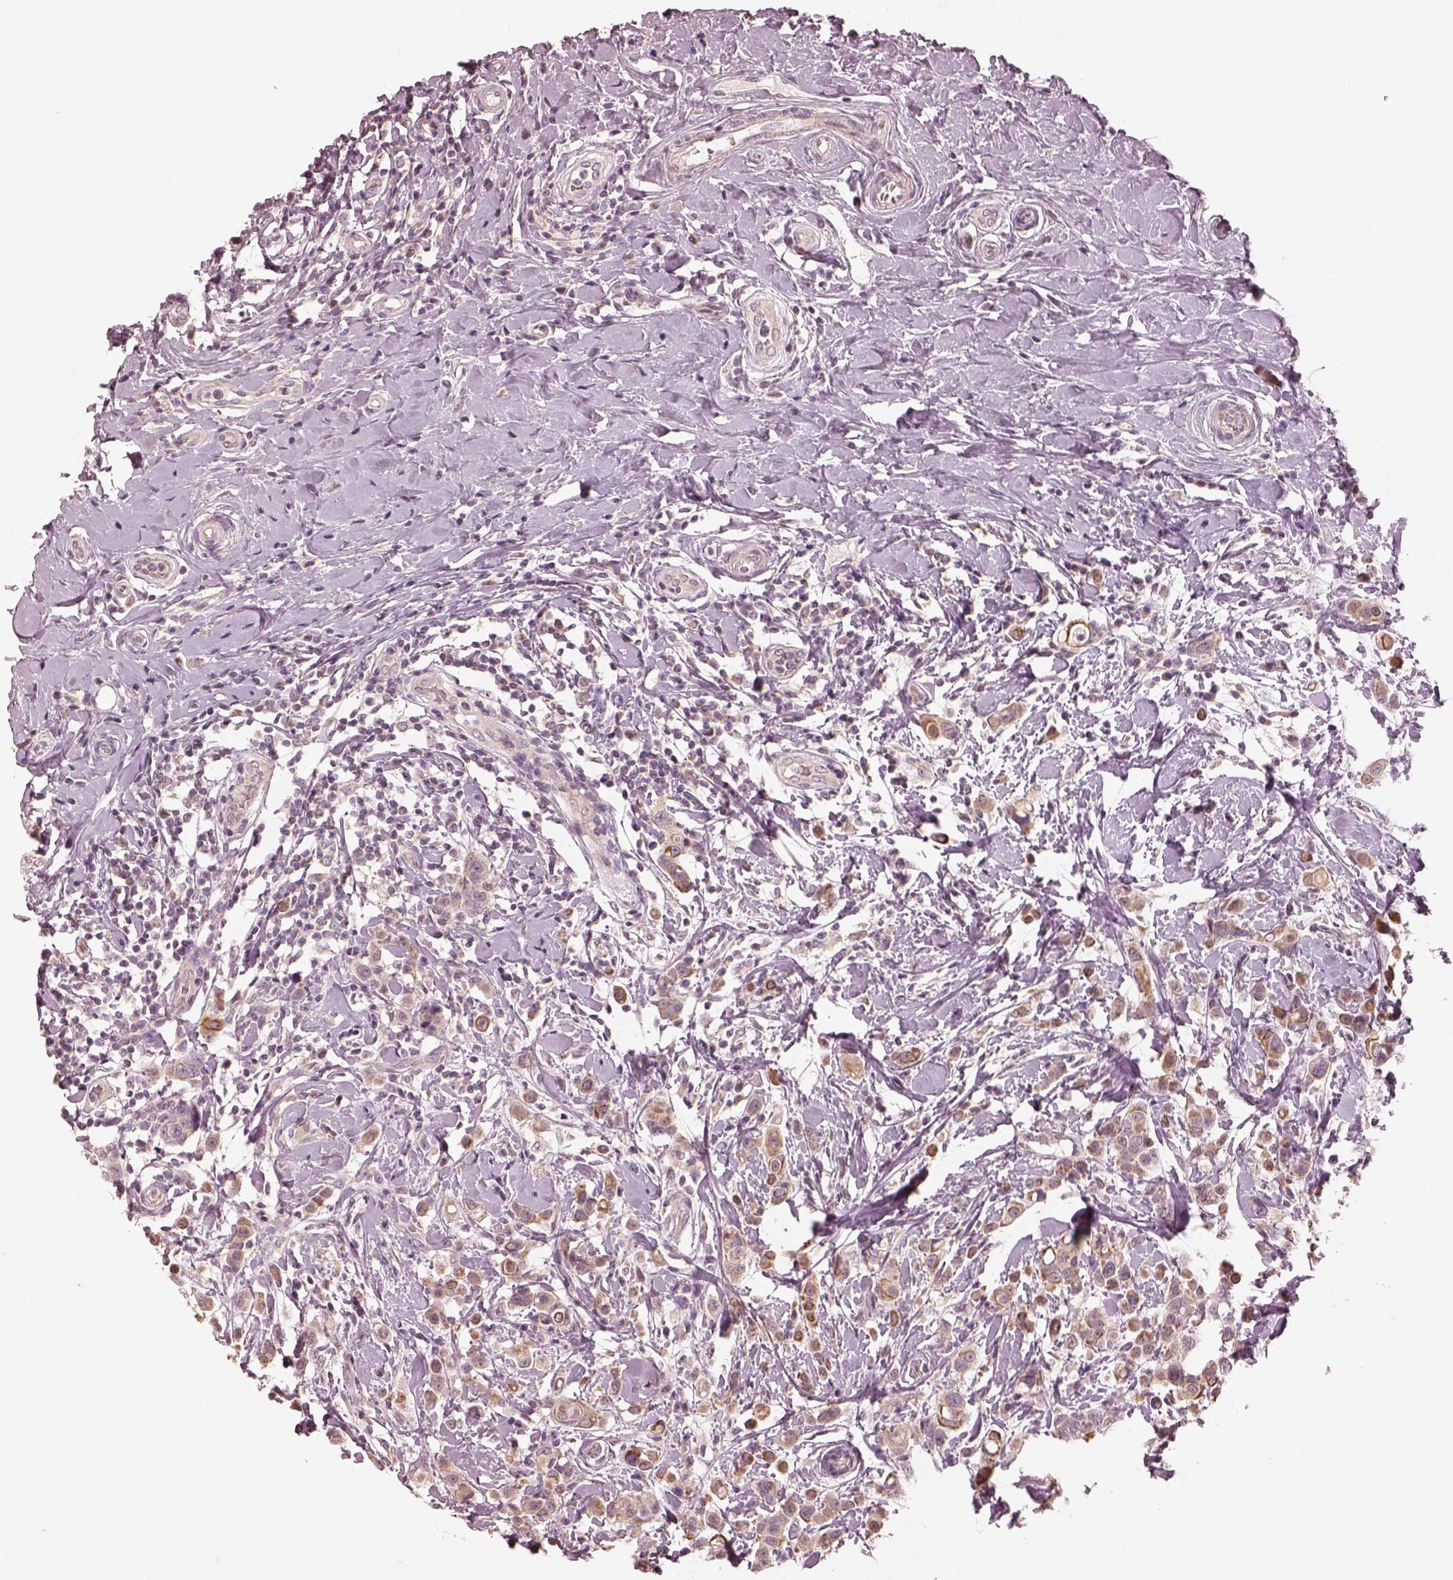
{"staining": {"intensity": "weak", "quantity": "25%-75%", "location": "cytoplasmic/membranous"}, "tissue": "breast cancer", "cell_type": "Tumor cells", "image_type": "cancer", "snomed": [{"axis": "morphology", "description": "Duct carcinoma"}, {"axis": "topography", "description": "Breast"}], "caption": "Weak cytoplasmic/membranous positivity for a protein is seen in about 25%-75% of tumor cells of breast invasive ductal carcinoma using immunohistochemistry (IHC).", "gene": "SLC25A46", "patient": {"sex": "female", "age": 27}}